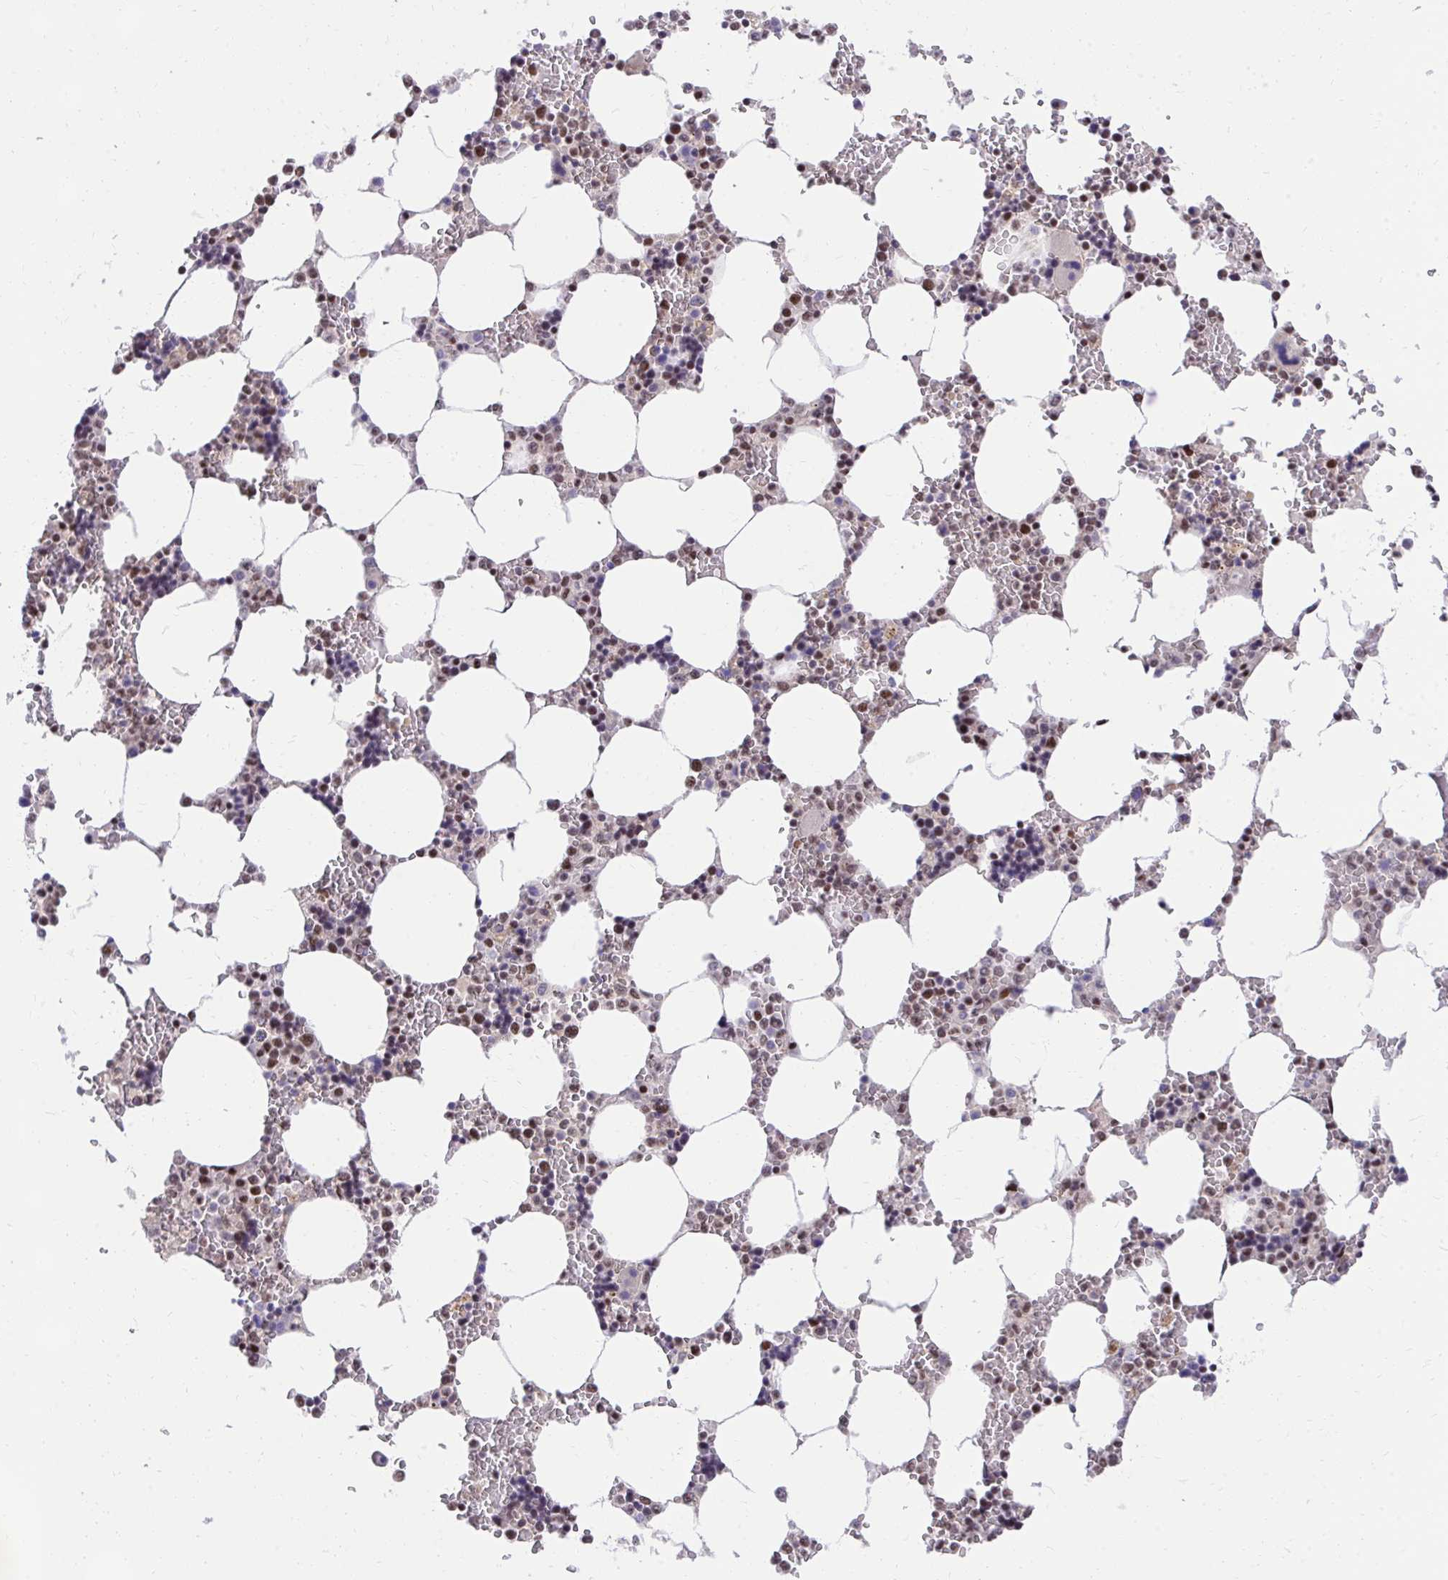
{"staining": {"intensity": "moderate", "quantity": "25%-75%", "location": "nuclear"}, "tissue": "bone marrow", "cell_type": "Hematopoietic cells", "image_type": "normal", "snomed": [{"axis": "morphology", "description": "Normal tissue, NOS"}, {"axis": "topography", "description": "Bone marrow"}], "caption": "The histopathology image exhibits staining of normal bone marrow, revealing moderate nuclear protein positivity (brown color) within hematopoietic cells.", "gene": "SYNE4", "patient": {"sex": "male", "age": 64}}